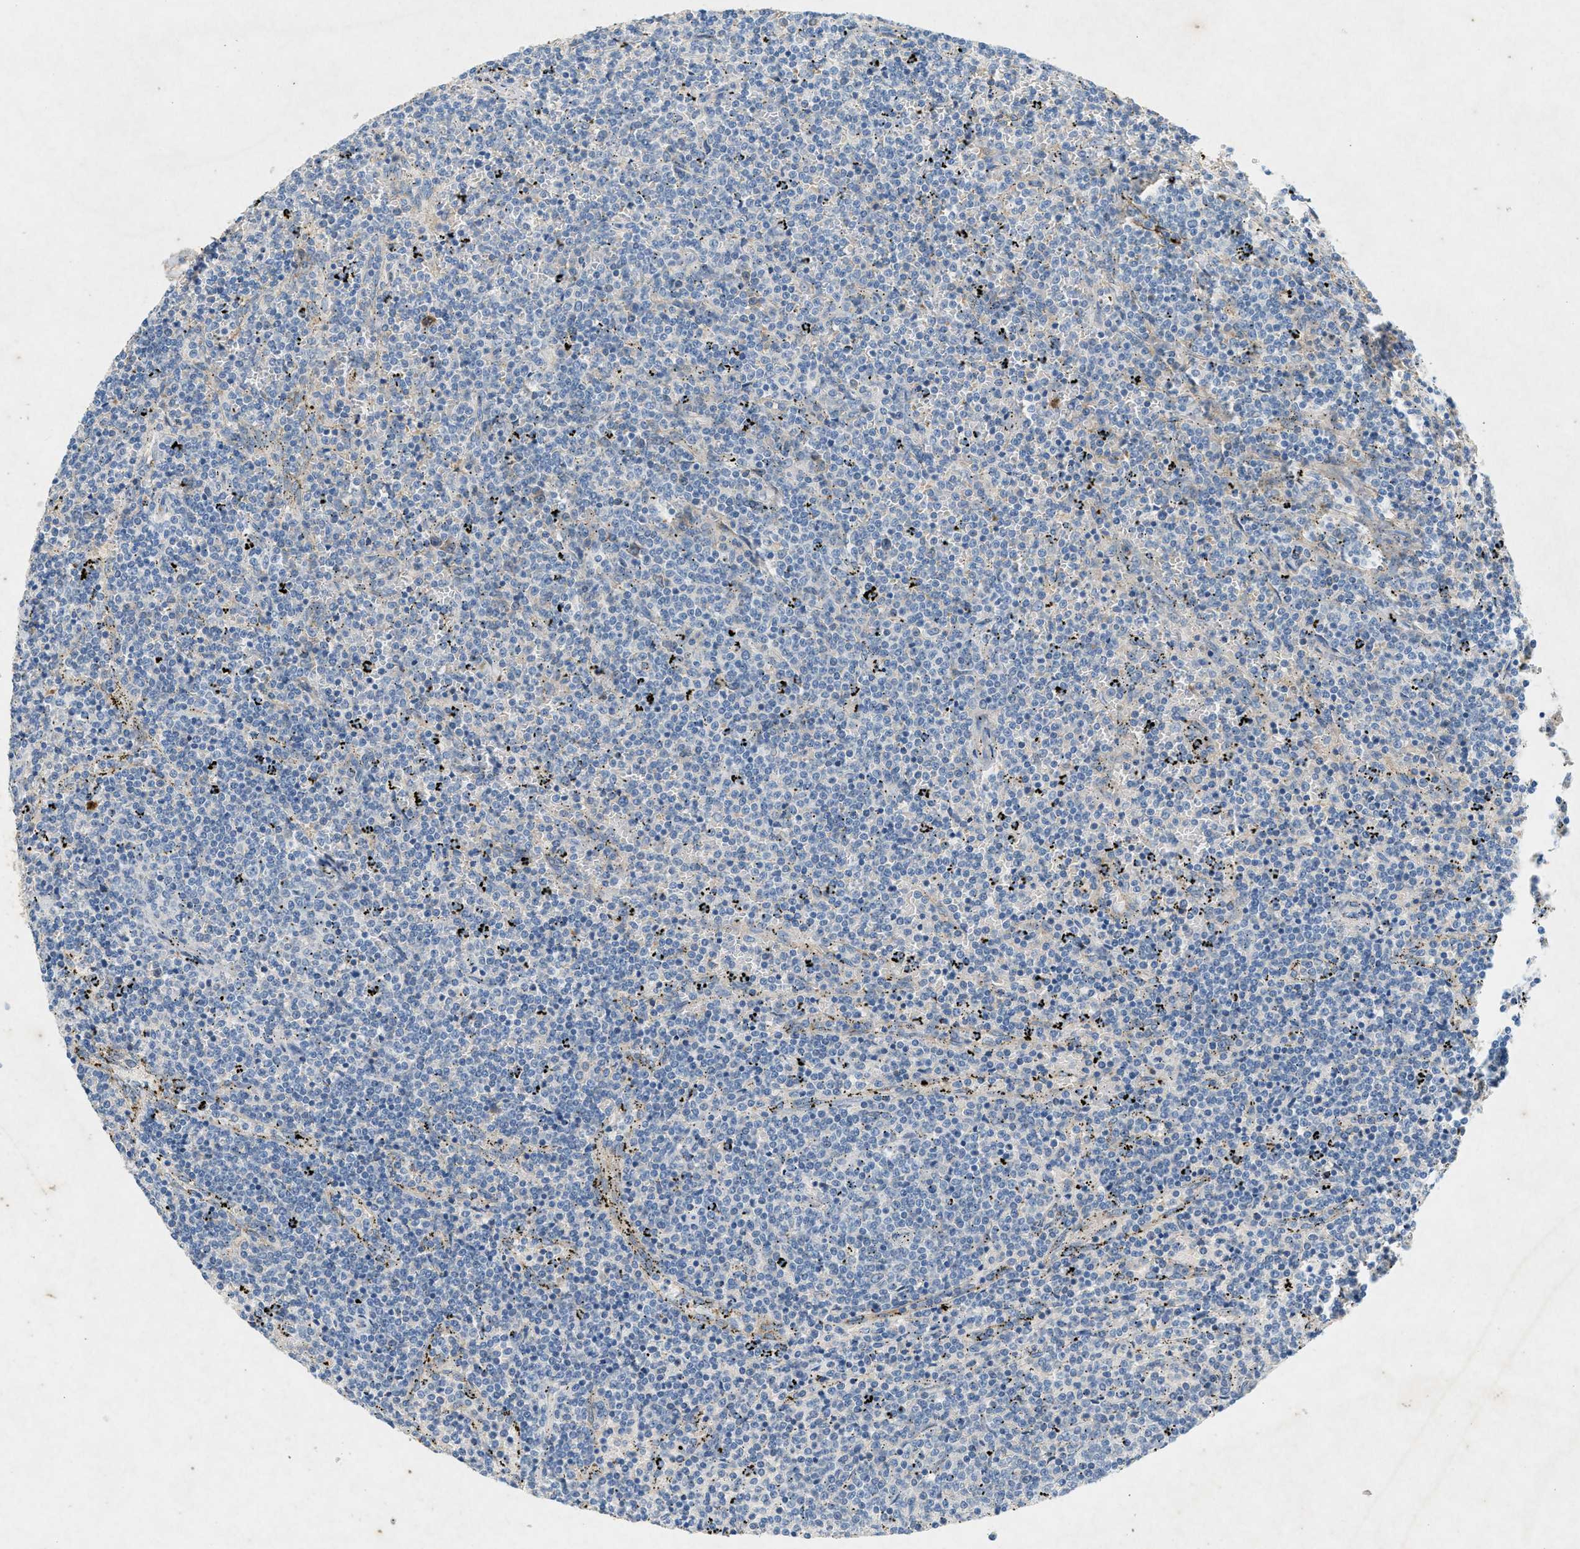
{"staining": {"intensity": "negative", "quantity": "none", "location": "none"}, "tissue": "lymphoma", "cell_type": "Tumor cells", "image_type": "cancer", "snomed": [{"axis": "morphology", "description": "Malignant lymphoma, non-Hodgkin's type, Low grade"}, {"axis": "topography", "description": "Spleen"}], "caption": "Immunohistochemistry (IHC) photomicrograph of neoplastic tissue: lymphoma stained with DAB shows no significant protein positivity in tumor cells.", "gene": "F2", "patient": {"sex": "female", "age": 50}}